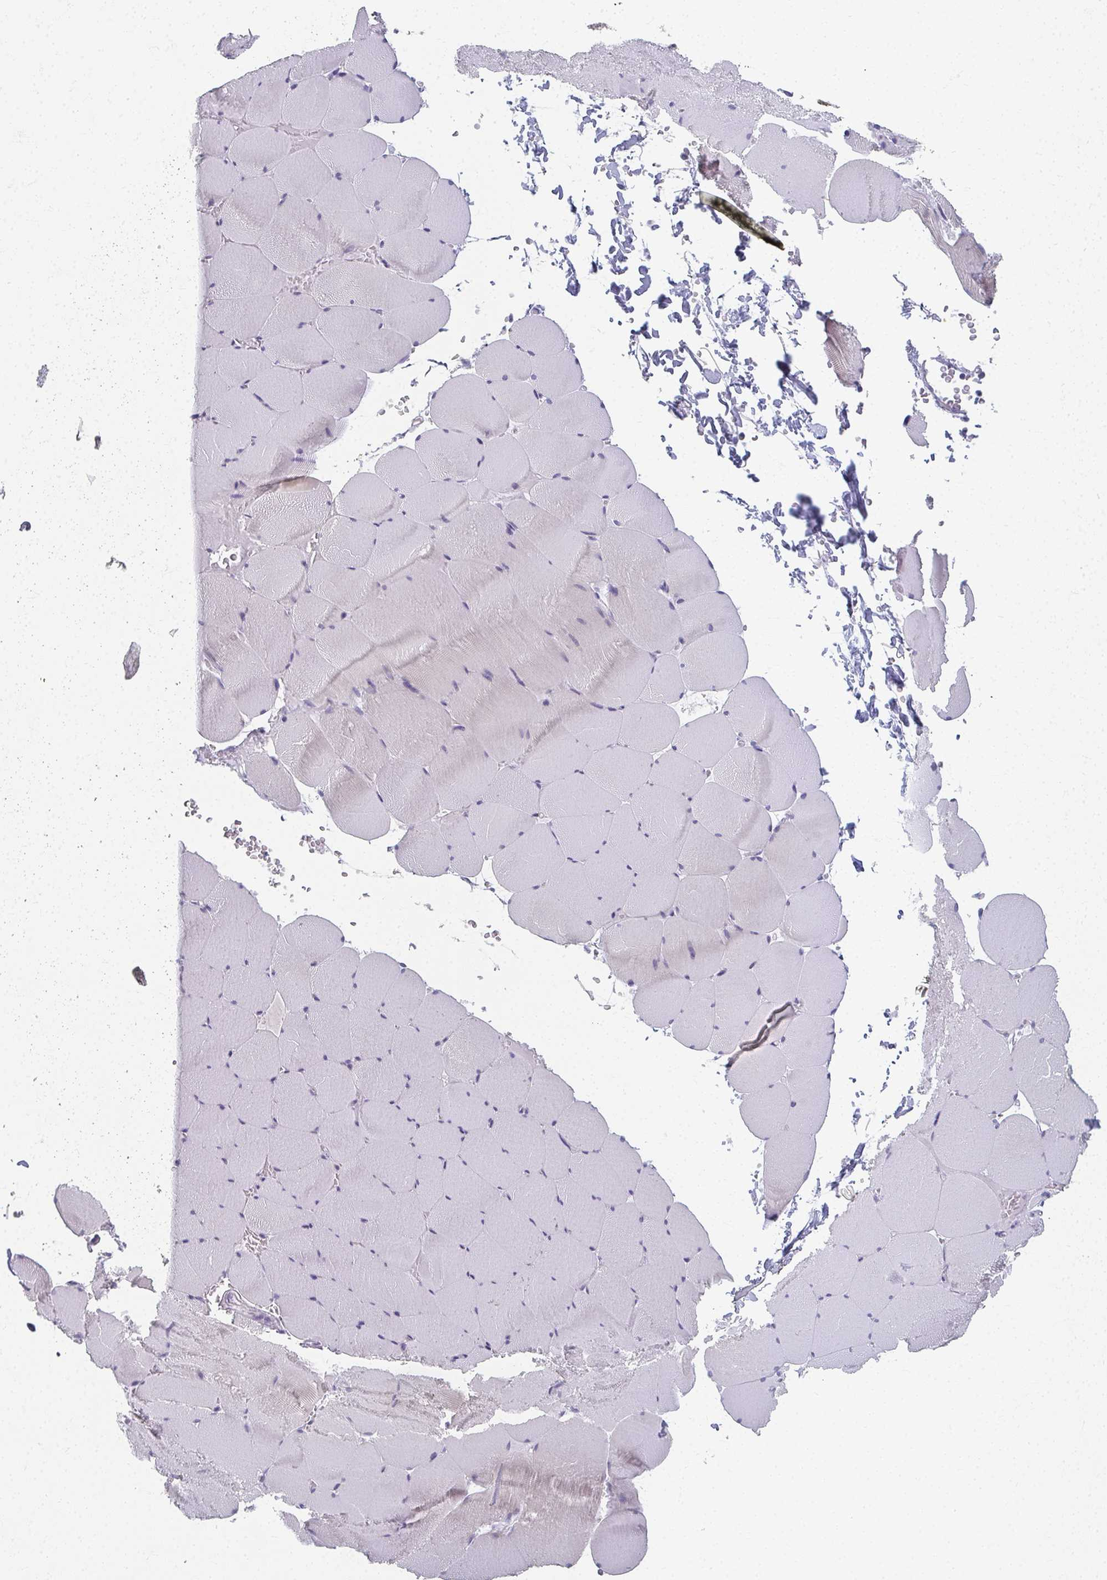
{"staining": {"intensity": "negative", "quantity": "none", "location": "none"}, "tissue": "skeletal muscle", "cell_type": "Myocytes", "image_type": "normal", "snomed": [{"axis": "morphology", "description": "Normal tissue, NOS"}, {"axis": "topography", "description": "Skeletal muscle"}, {"axis": "topography", "description": "Head-Neck"}], "caption": "A high-resolution histopathology image shows IHC staining of normal skeletal muscle, which exhibits no significant positivity in myocytes.", "gene": "CAMKV", "patient": {"sex": "male", "age": 66}}